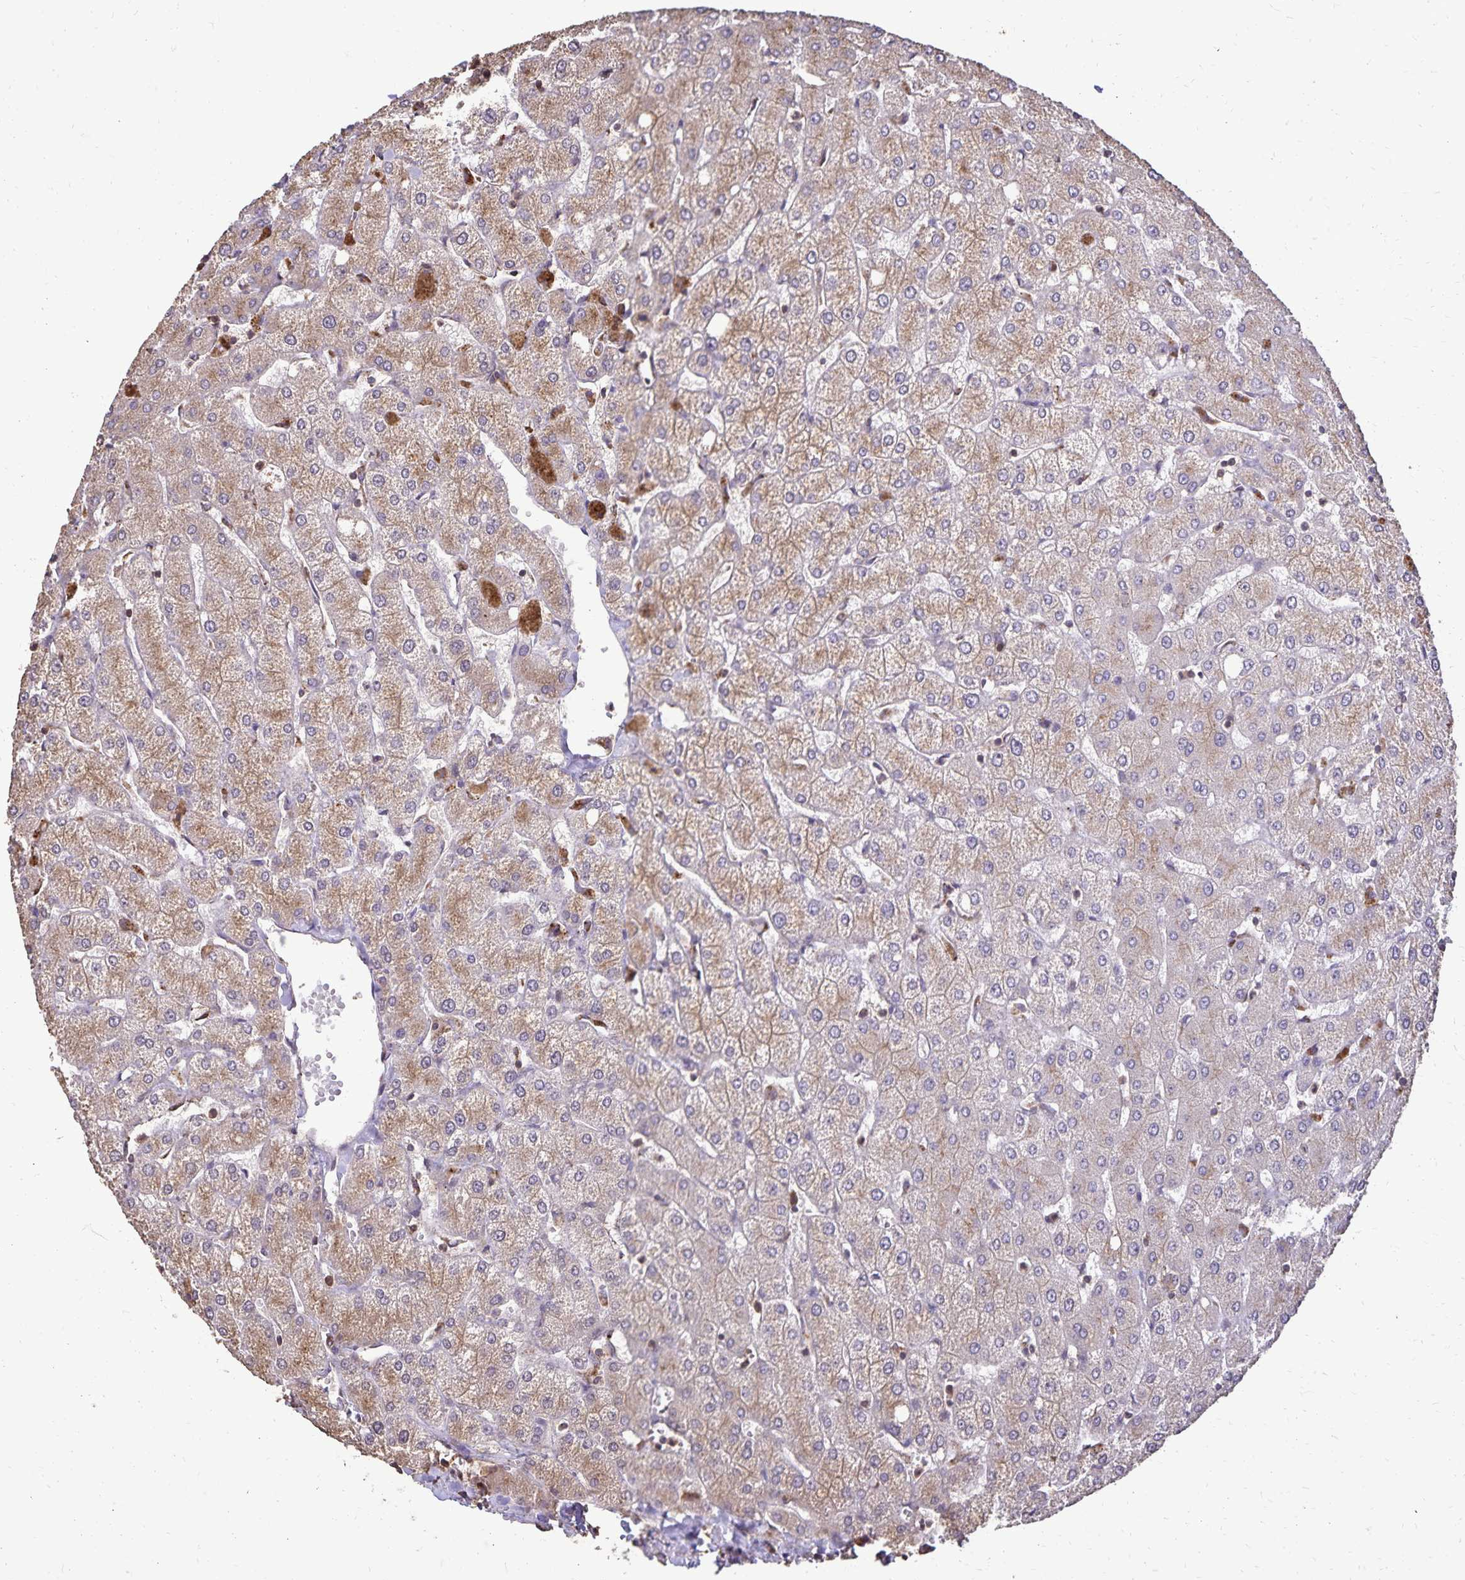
{"staining": {"intensity": "weak", "quantity": ">75%", "location": "cytoplasmic/membranous"}, "tissue": "liver", "cell_type": "Cholangiocytes", "image_type": "normal", "snomed": [{"axis": "morphology", "description": "Normal tissue, NOS"}, {"axis": "topography", "description": "Liver"}], "caption": "About >75% of cholangiocytes in normal human liver exhibit weak cytoplasmic/membranous protein expression as visualized by brown immunohistochemical staining.", "gene": "CHMP1B", "patient": {"sex": "female", "age": 54}}